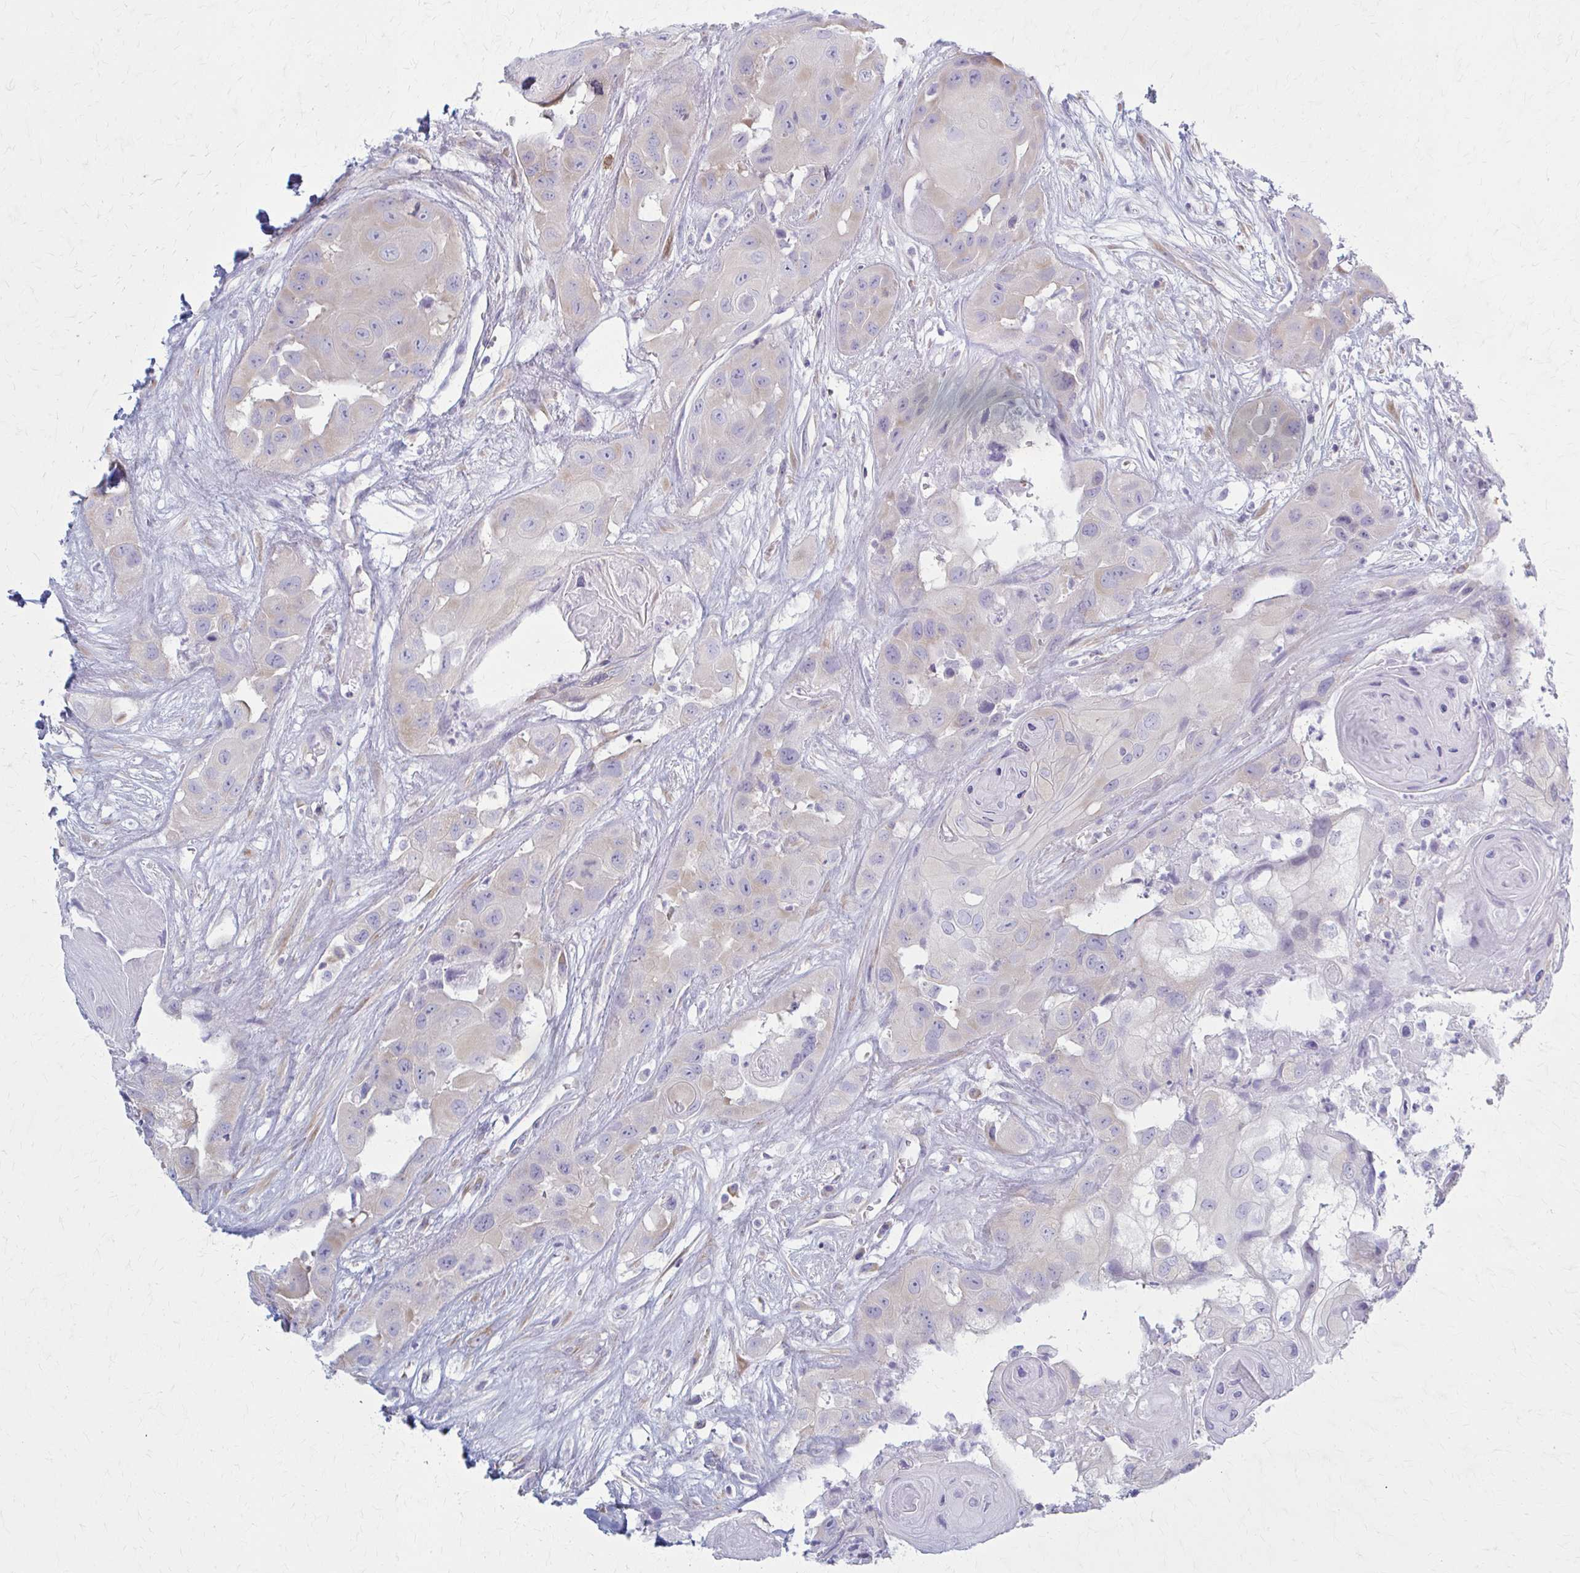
{"staining": {"intensity": "negative", "quantity": "none", "location": "none"}, "tissue": "head and neck cancer", "cell_type": "Tumor cells", "image_type": "cancer", "snomed": [{"axis": "morphology", "description": "Squamous cell carcinoma, NOS"}, {"axis": "topography", "description": "Head-Neck"}], "caption": "Immunohistochemical staining of squamous cell carcinoma (head and neck) reveals no significant staining in tumor cells. The staining is performed using DAB (3,3'-diaminobenzidine) brown chromogen with nuclei counter-stained in using hematoxylin.", "gene": "PRKRA", "patient": {"sex": "male", "age": 83}}